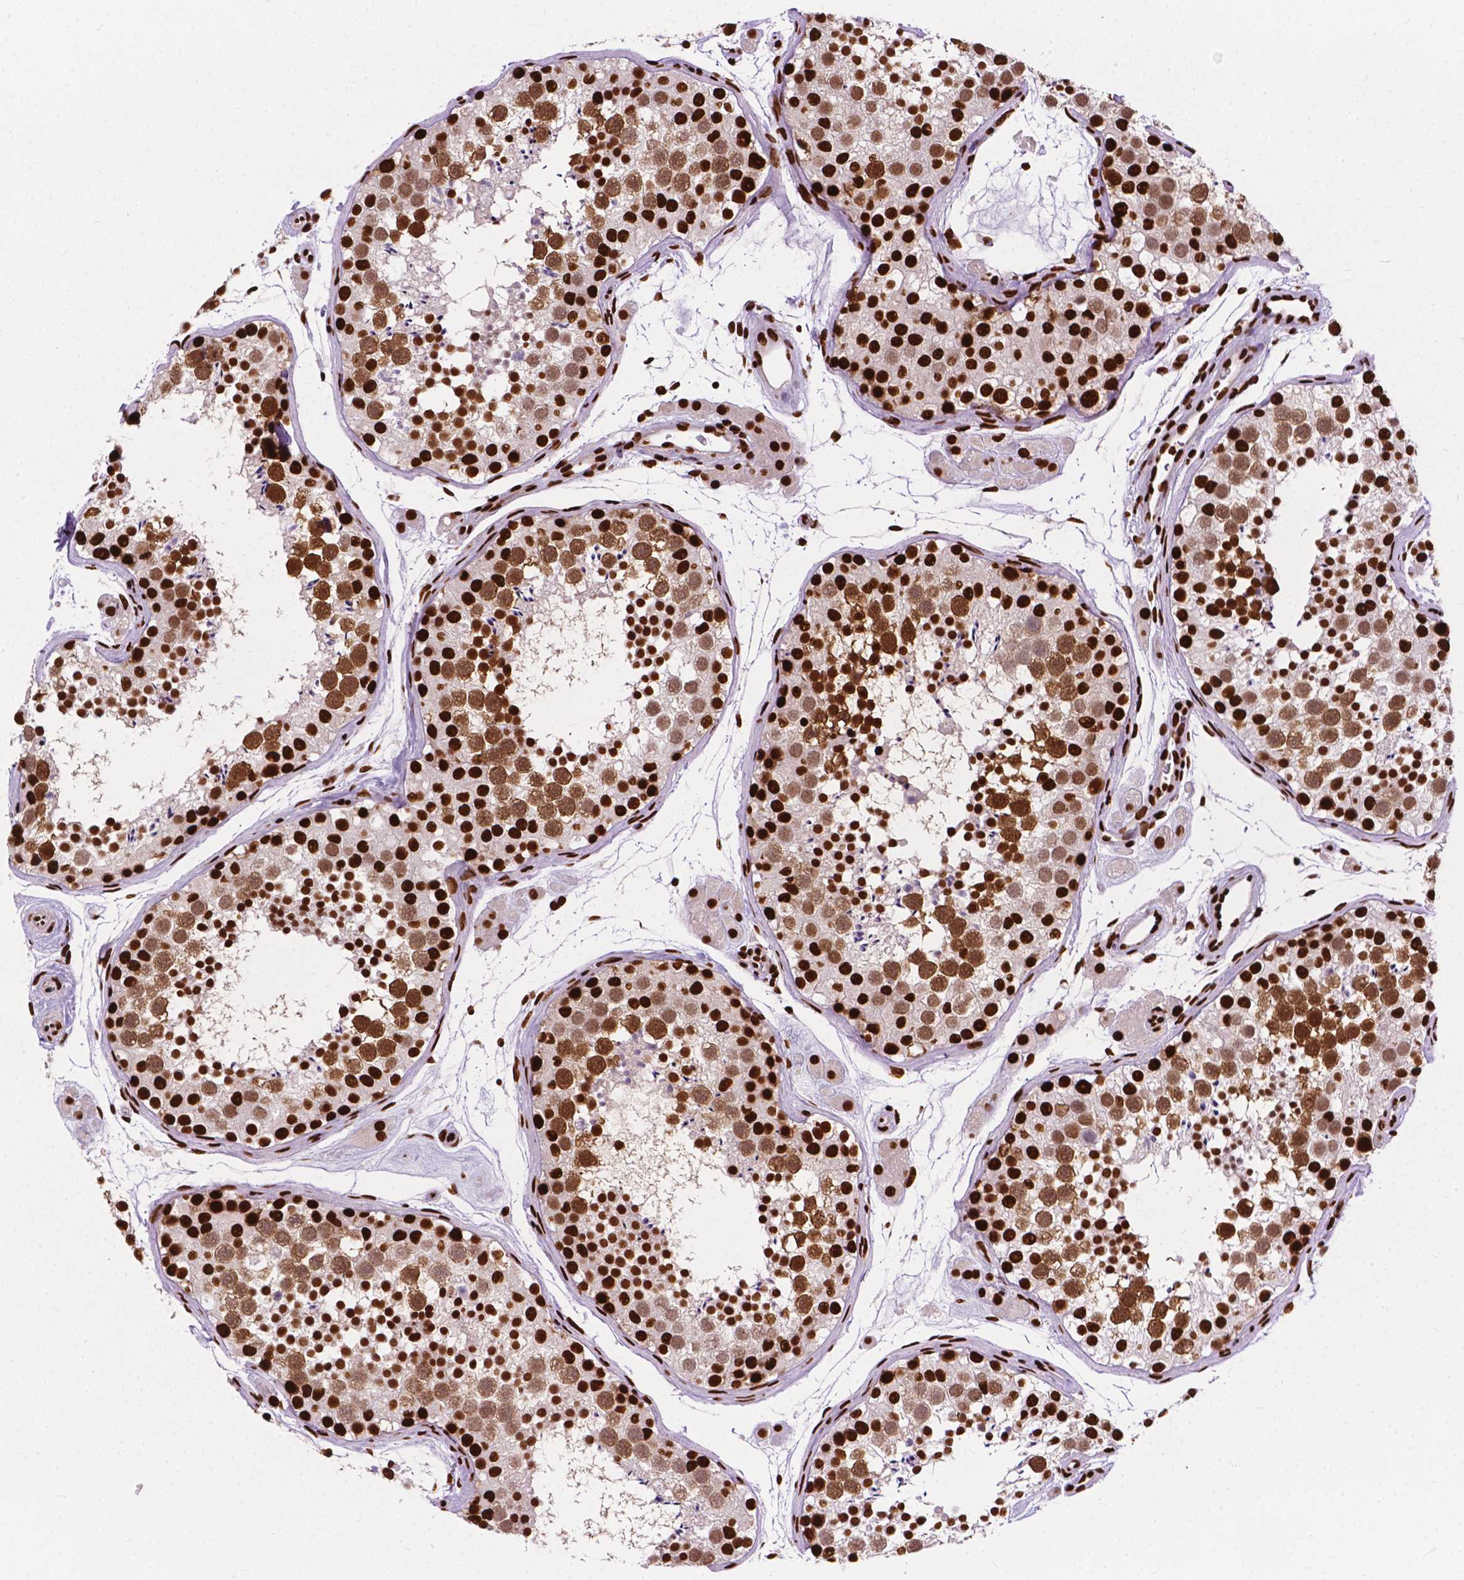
{"staining": {"intensity": "strong", "quantity": ">75%", "location": "nuclear"}, "tissue": "testis", "cell_type": "Cells in seminiferous ducts", "image_type": "normal", "snomed": [{"axis": "morphology", "description": "Normal tissue, NOS"}, {"axis": "topography", "description": "Testis"}], "caption": "DAB immunohistochemical staining of benign testis demonstrates strong nuclear protein positivity in about >75% of cells in seminiferous ducts.", "gene": "SMIM5", "patient": {"sex": "male", "age": 41}}